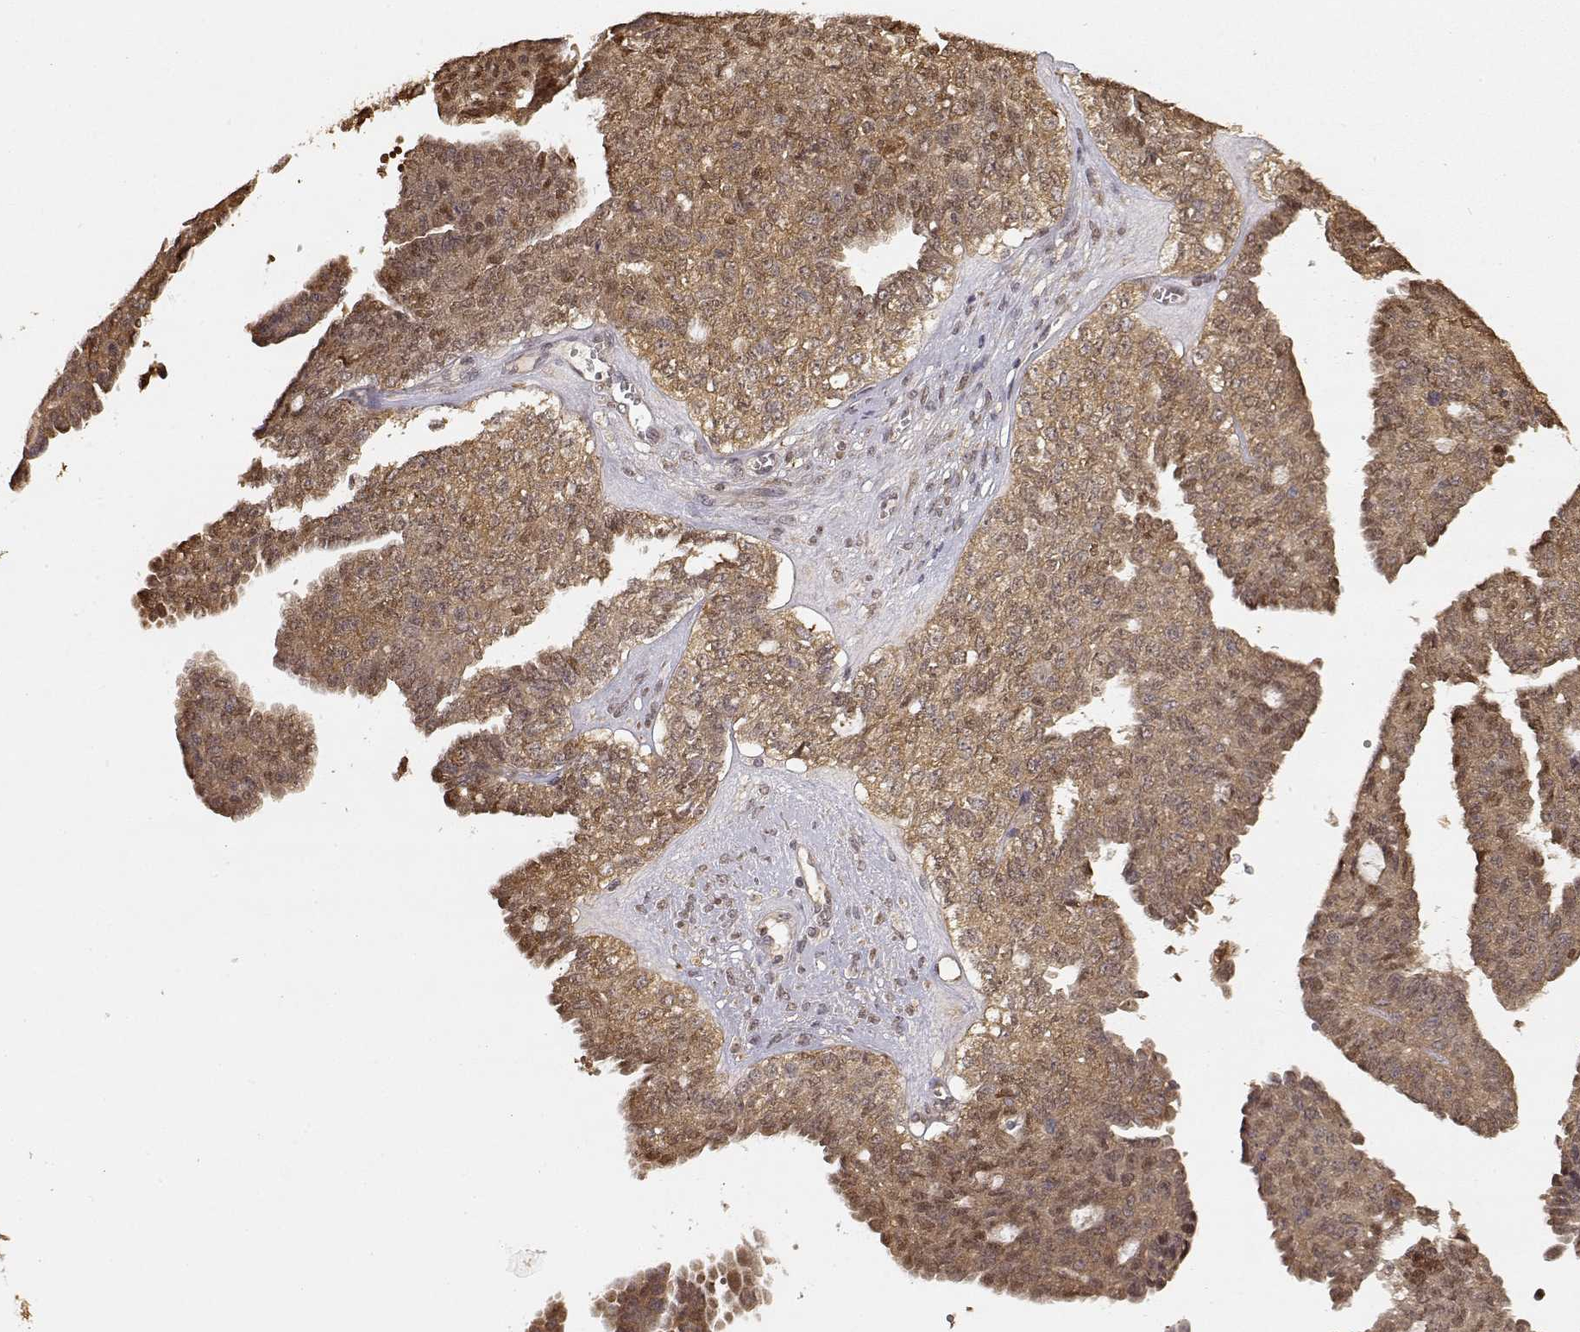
{"staining": {"intensity": "moderate", "quantity": ">75%", "location": "cytoplasmic/membranous,nuclear"}, "tissue": "ovarian cancer", "cell_type": "Tumor cells", "image_type": "cancer", "snomed": [{"axis": "morphology", "description": "Cystadenocarcinoma, serous, NOS"}, {"axis": "topography", "description": "Ovary"}], "caption": "Ovarian cancer stained with immunohistochemistry (IHC) demonstrates moderate cytoplasmic/membranous and nuclear positivity in approximately >75% of tumor cells.", "gene": "CRIM1", "patient": {"sex": "female", "age": 71}}